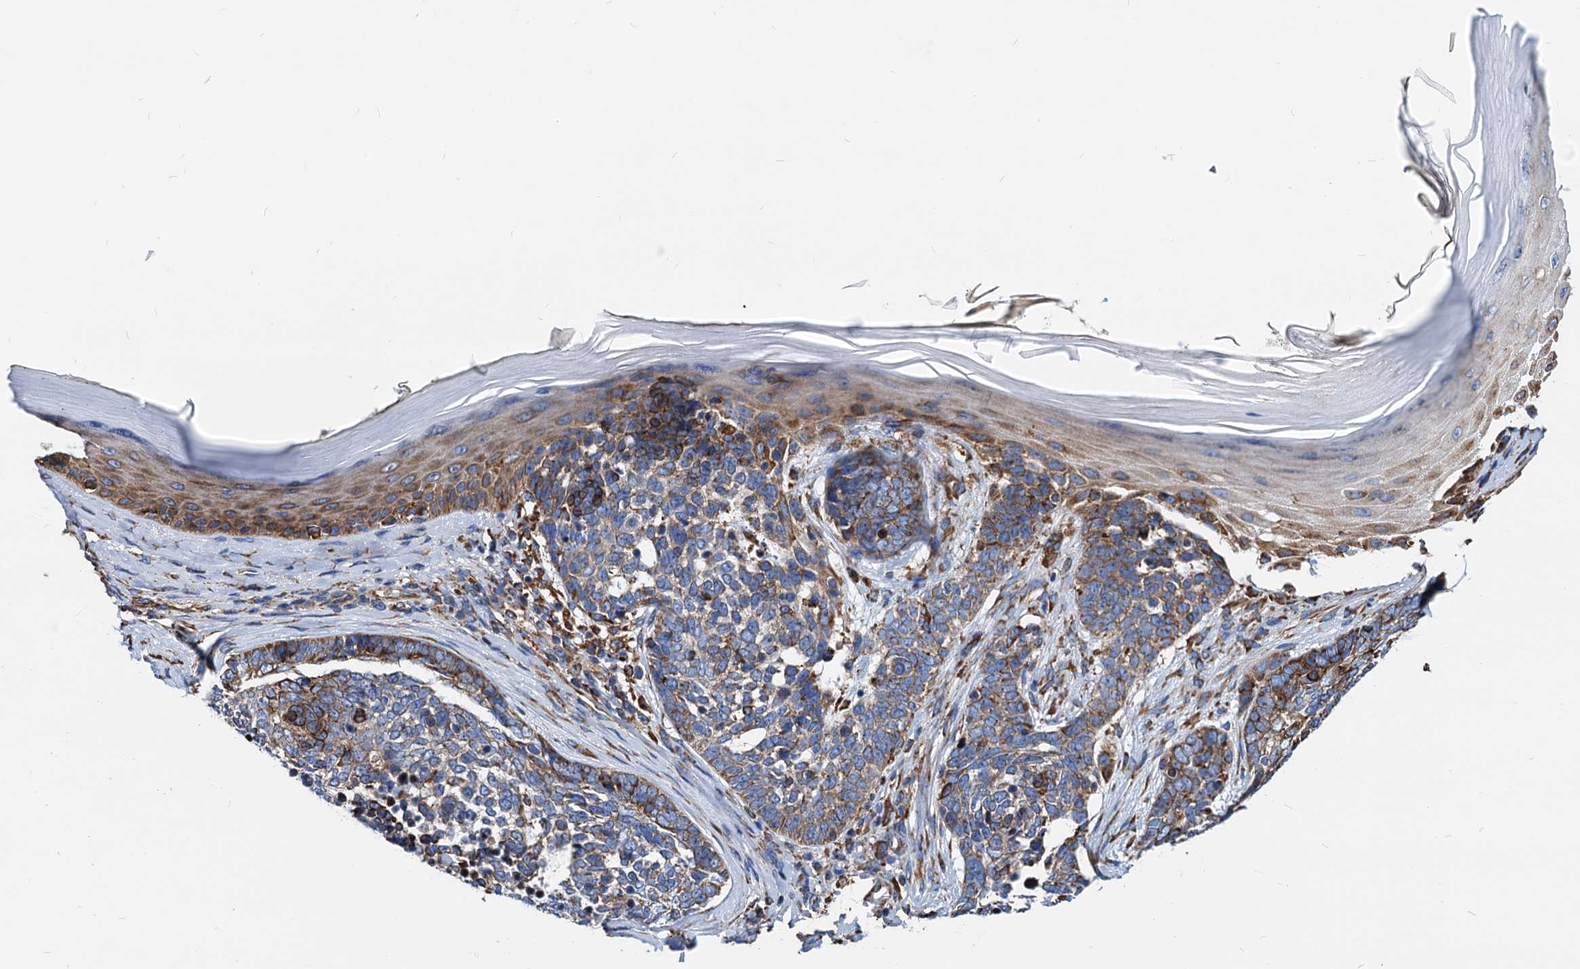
{"staining": {"intensity": "moderate", "quantity": "25%-75%", "location": "cytoplasmic/membranous"}, "tissue": "skin cancer", "cell_type": "Tumor cells", "image_type": "cancer", "snomed": [{"axis": "morphology", "description": "Basal cell carcinoma"}, {"axis": "topography", "description": "Skin"}], "caption": "Basal cell carcinoma (skin) stained with IHC shows moderate cytoplasmic/membranous staining in approximately 25%-75% of tumor cells. (DAB (3,3'-diaminobenzidine) IHC with brightfield microscopy, high magnification).", "gene": "HSPA5", "patient": {"sex": "female", "age": 81}}